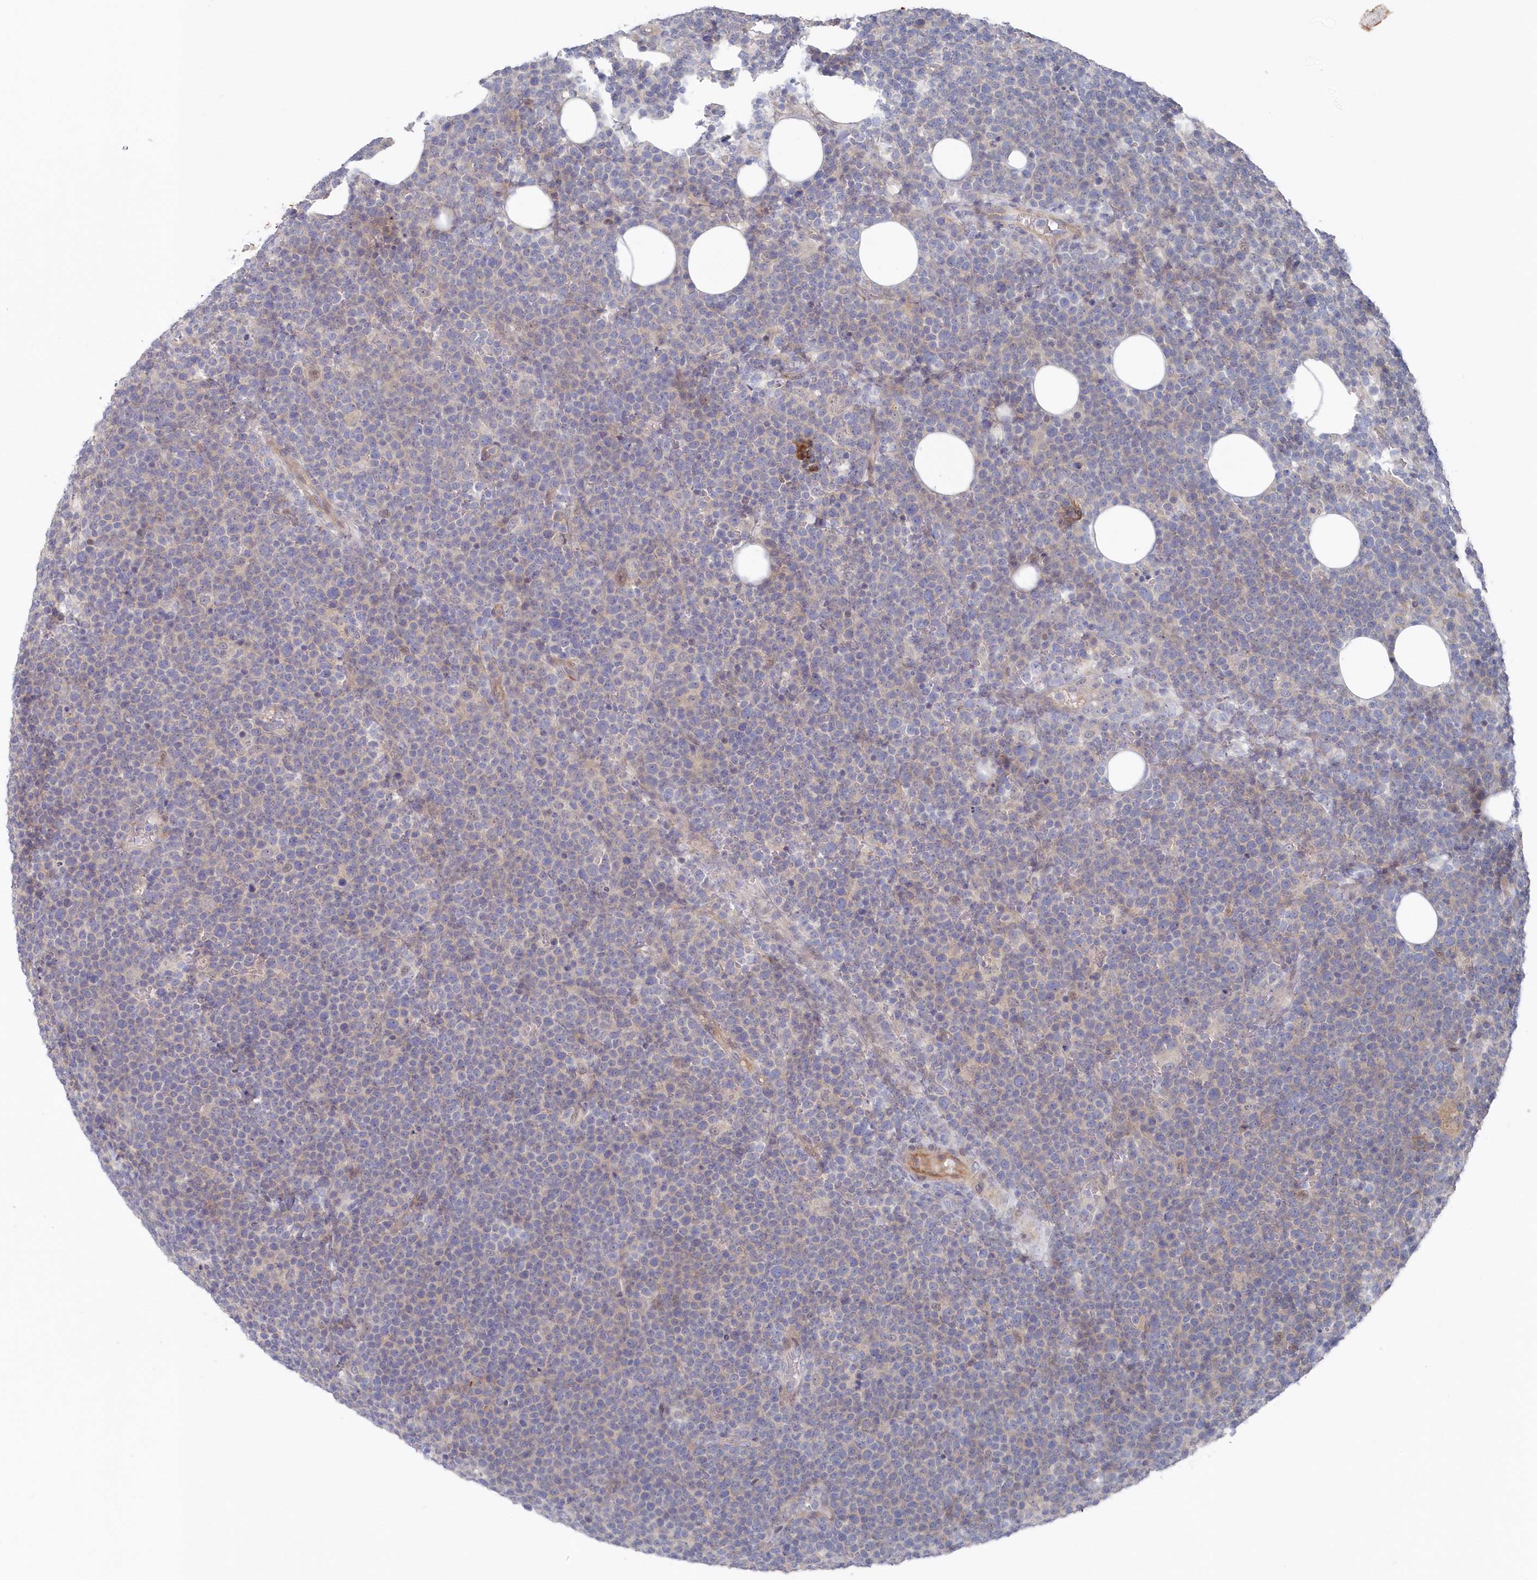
{"staining": {"intensity": "negative", "quantity": "none", "location": "none"}, "tissue": "lymphoma", "cell_type": "Tumor cells", "image_type": "cancer", "snomed": [{"axis": "morphology", "description": "Malignant lymphoma, non-Hodgkin's type, High grade"}, {"axis": "topography", "description": "Lymph node"}], "caption": "Protein analysis of lymphoma shows no significant positivity in tumor cells.", "gene": "KIAA1586", "patient": {"sex": "male", "age": 61}}